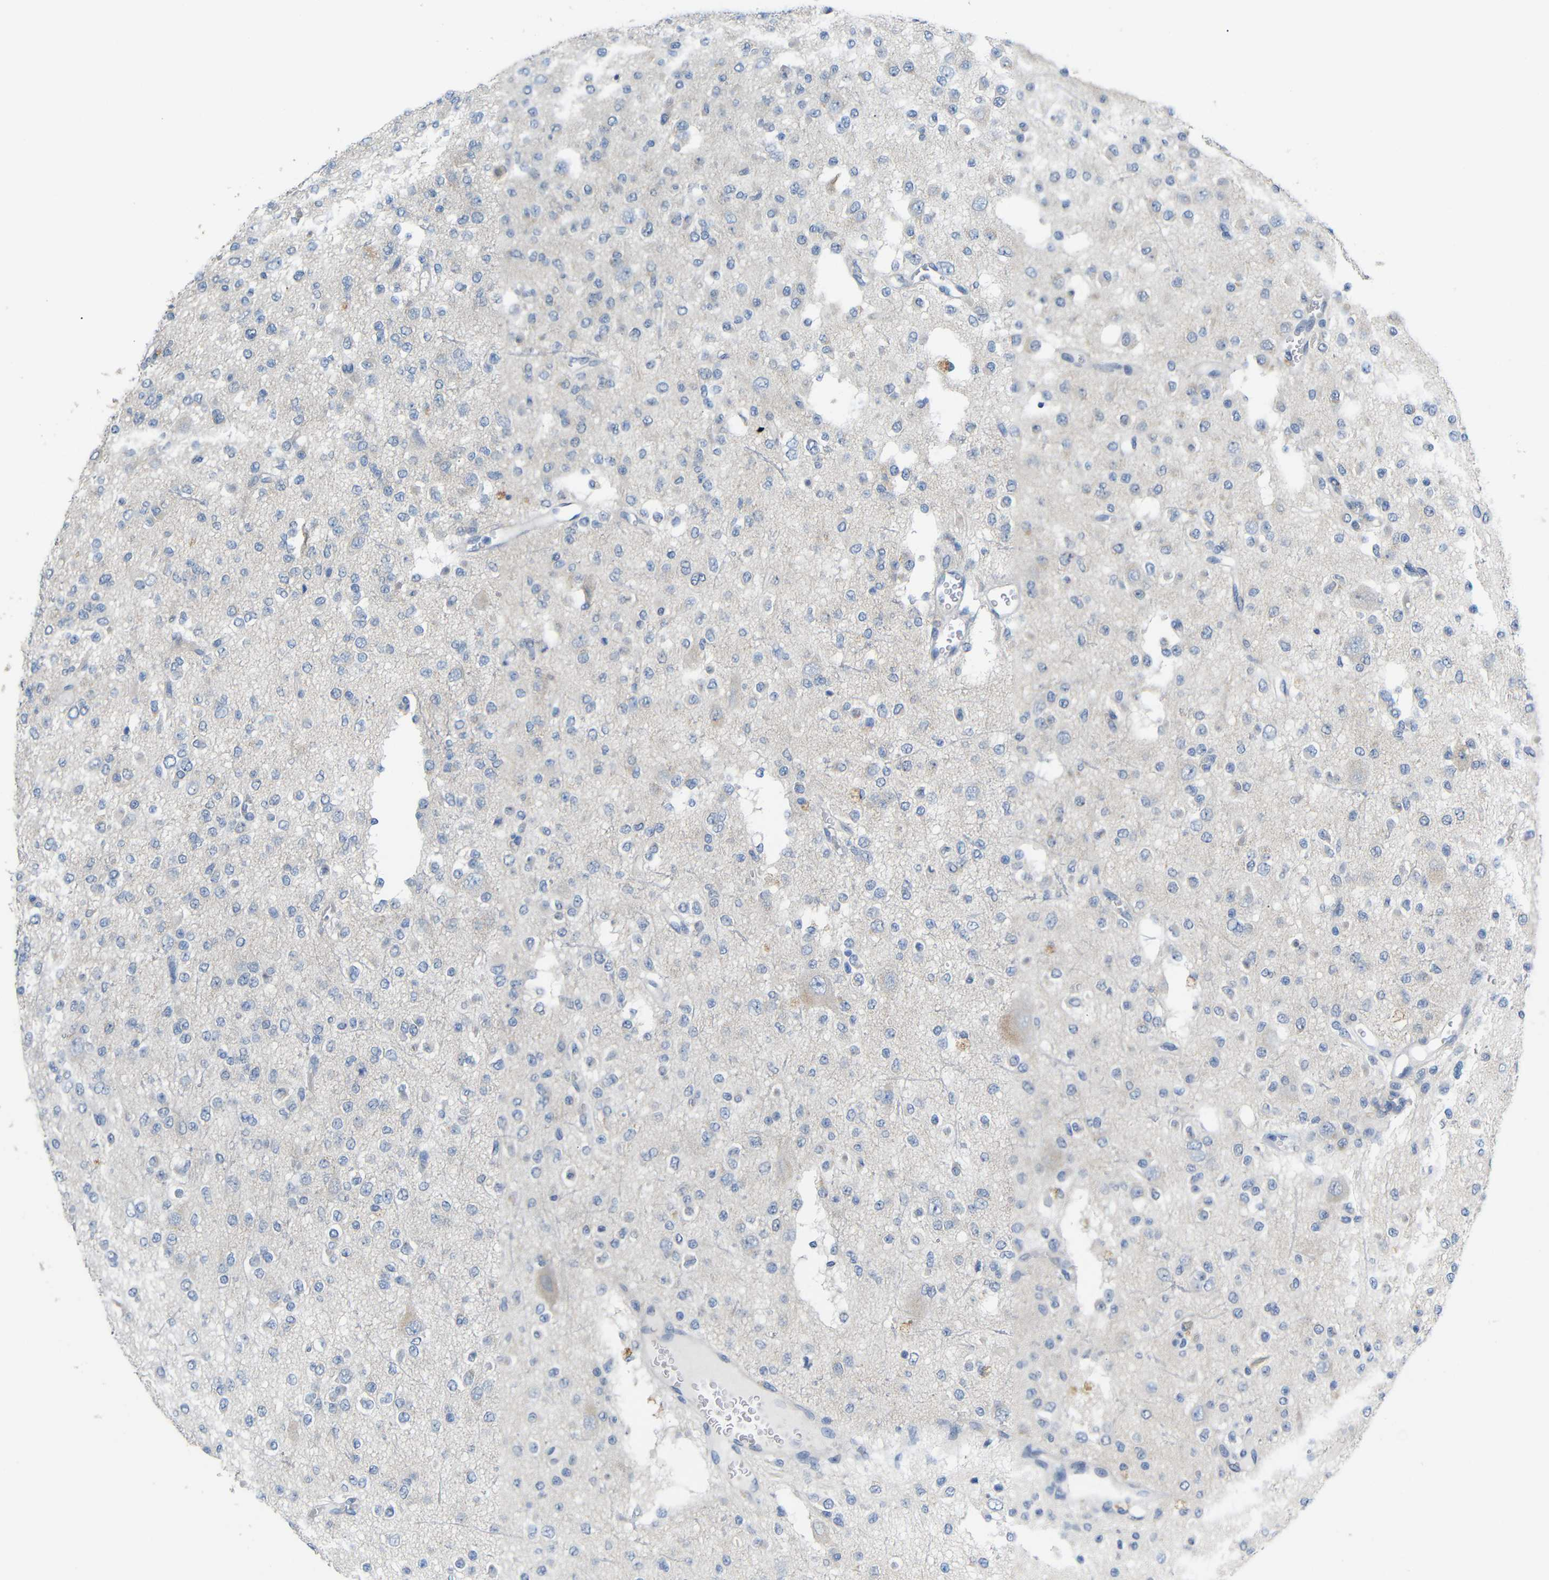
{"staining": {"intensity": "negative", "quantity": "none", "location": "none"}, "tissue": "glioma", "cell_type": "Tumor cells", "image_type": "cancer", "snomed": [{"axis": "morphology", "description": "Glioma, malignant, Low grade"}, {"axis": "topography", "description": "Brain"}], "caption": "Photomicrograph shows no protein positivity in tumor cells of glioma tissue.", "gene": "TBC1D32", "patient": {"sex": "male", "age": 38}}